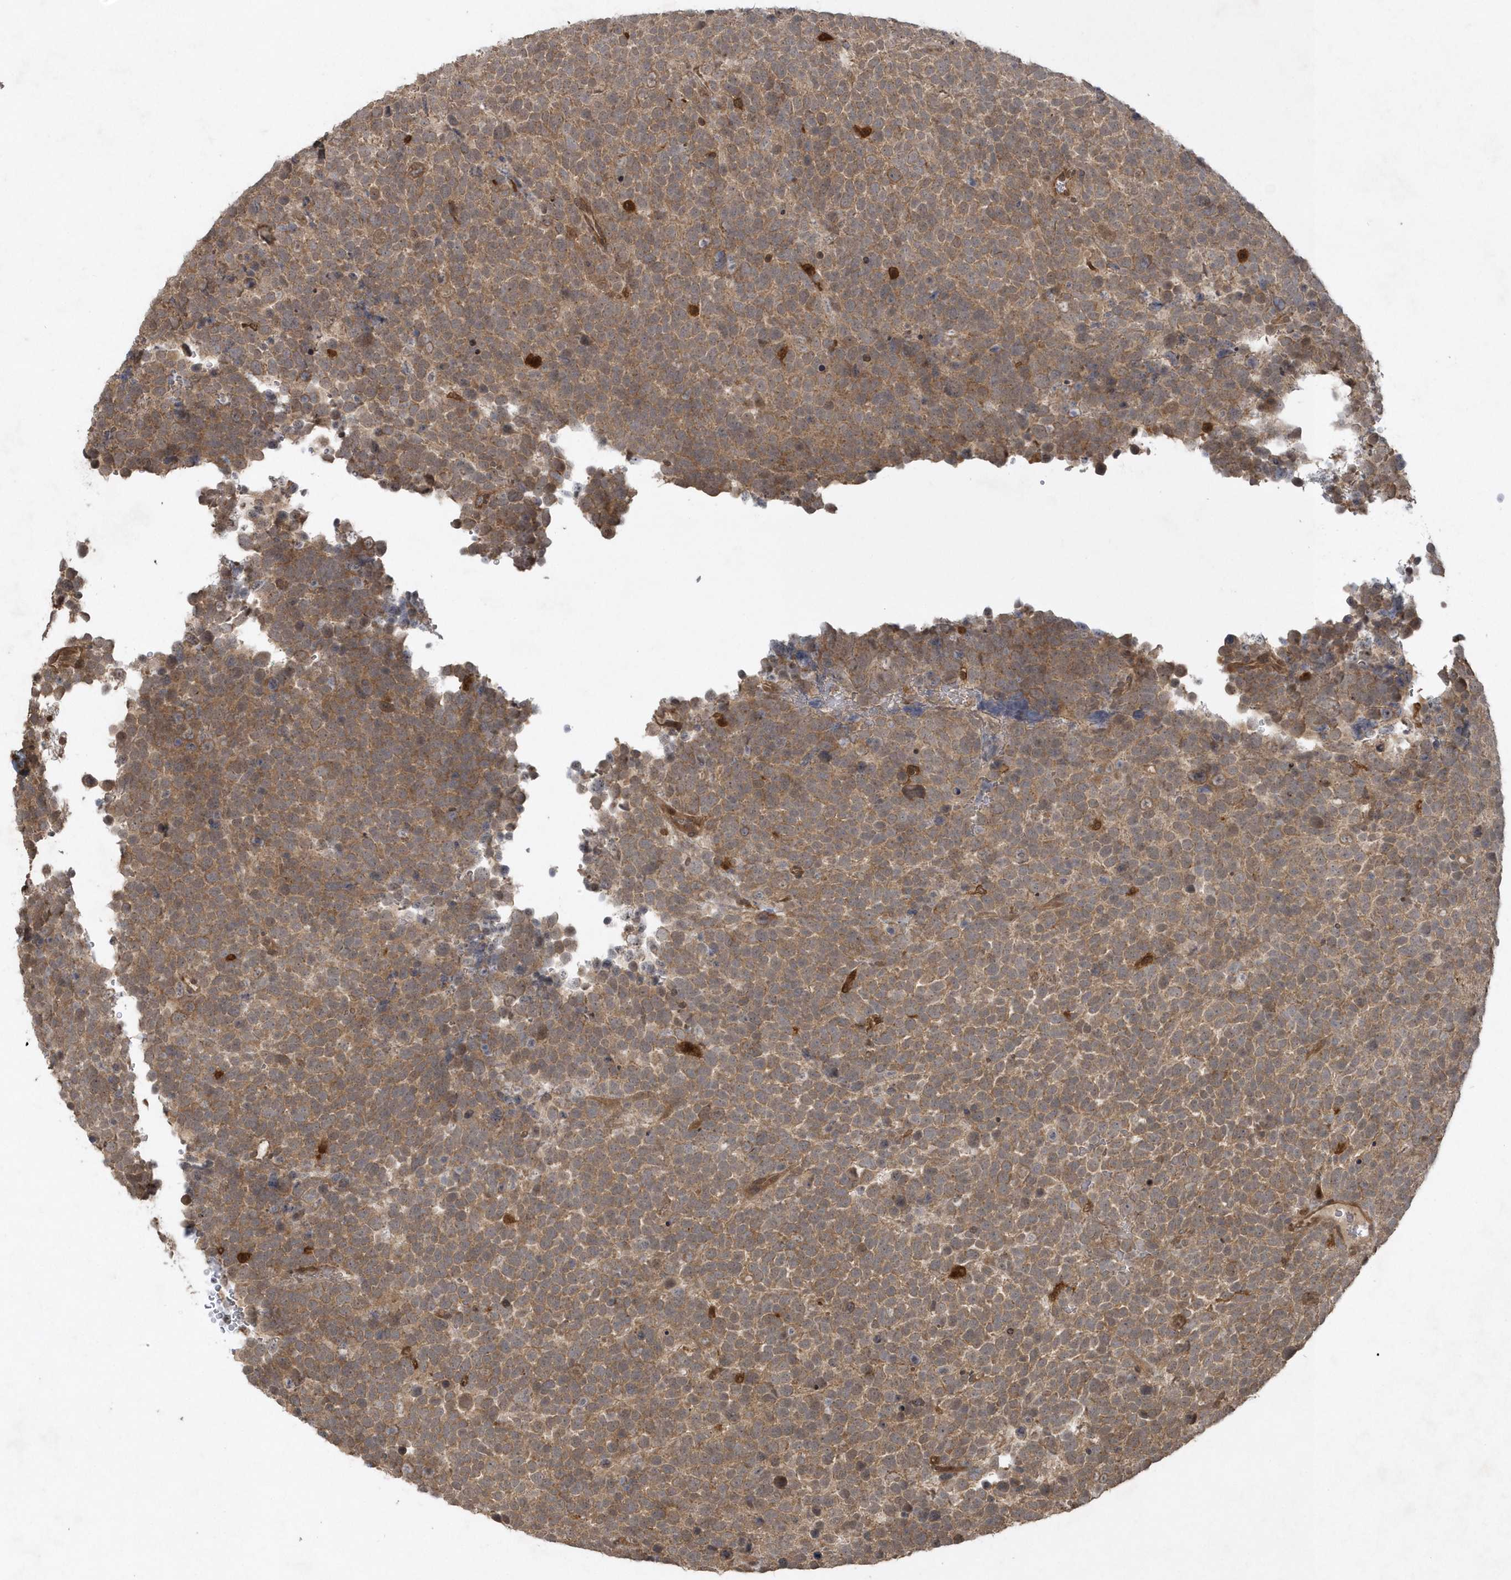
{"staining": {"intensity": "moderate", "quantity": ">75%", "location": "cytoplasmic/membranous"}, "tissue": "urothelial cancer", "cell_type": "Tumor cells", "image_type": "cancer", "snomed": [{"axis": "morphology", "description": "Urothelial carcinoma, High grade"}, {"axis": "topography", "description": "Urinary bladder"}], "caption": "Protein expression analysis of high-grade urothelial carcinoma demonstrates moderate cytoplasmic/membranous positivity in approximately >75% of tumor cells.", "gene": "LACC1", "patient": {"sex": "female", "age": 82}}